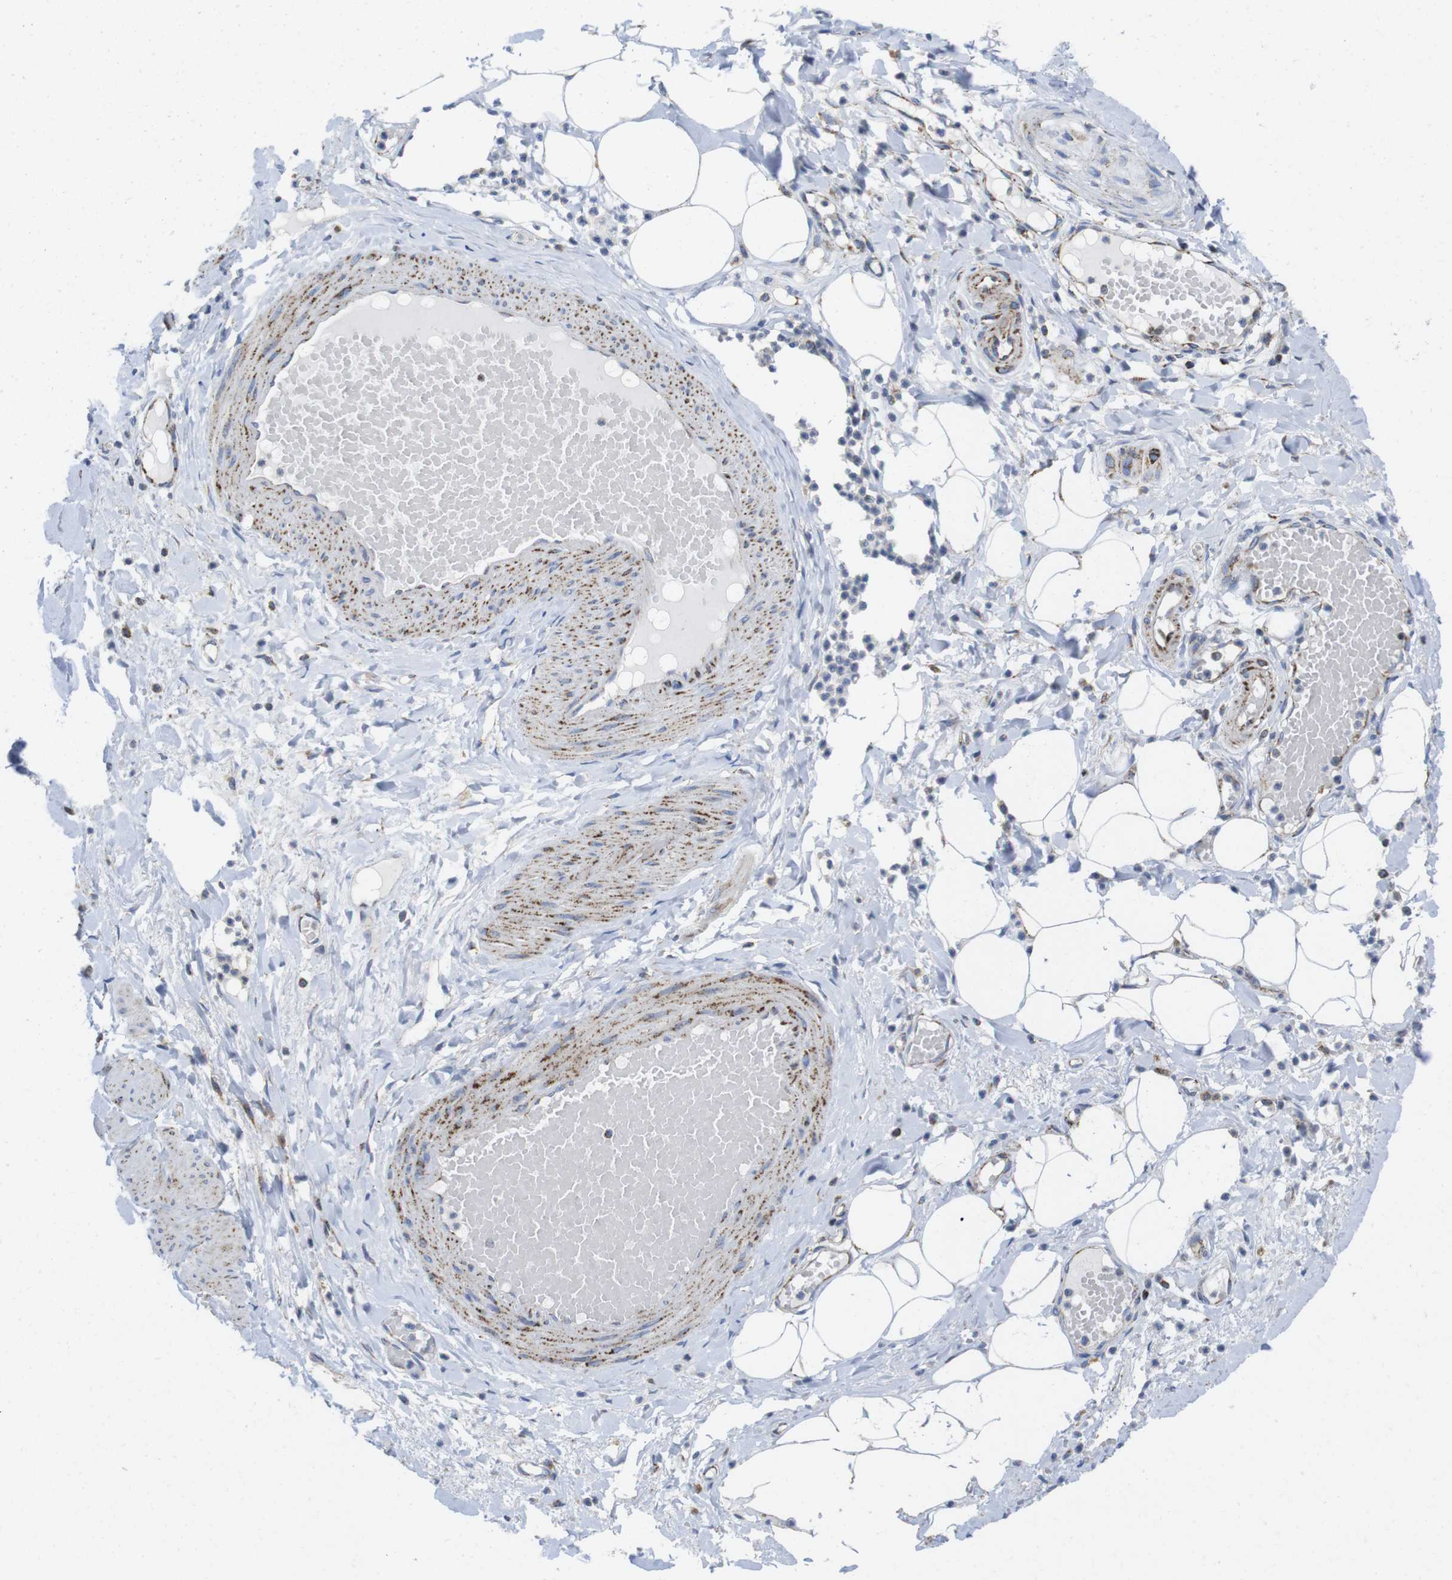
{"staining": {"intensity": "strong", "quantity": "25%-75%", "location": "cytoplasmic/membranous"}, "tissue": "adipose tissue", "cell_type": "Adipocytes", "image_type": "normal", "snomed": [{"axis": "morphology", "description": "Normal tissue, NOS"}, {"axis": "topography", "description": "Soft tissue"}, {"axis": "topography", "description": "Vascular tissue"}], "caption": "A histopathology image of human adipose tissue stained for a protein shows strong cytoplasmic/membranous brown staining in adipocytes.", "gene": "TMEM192", "patient": {"sex": "female", "age": 35}}